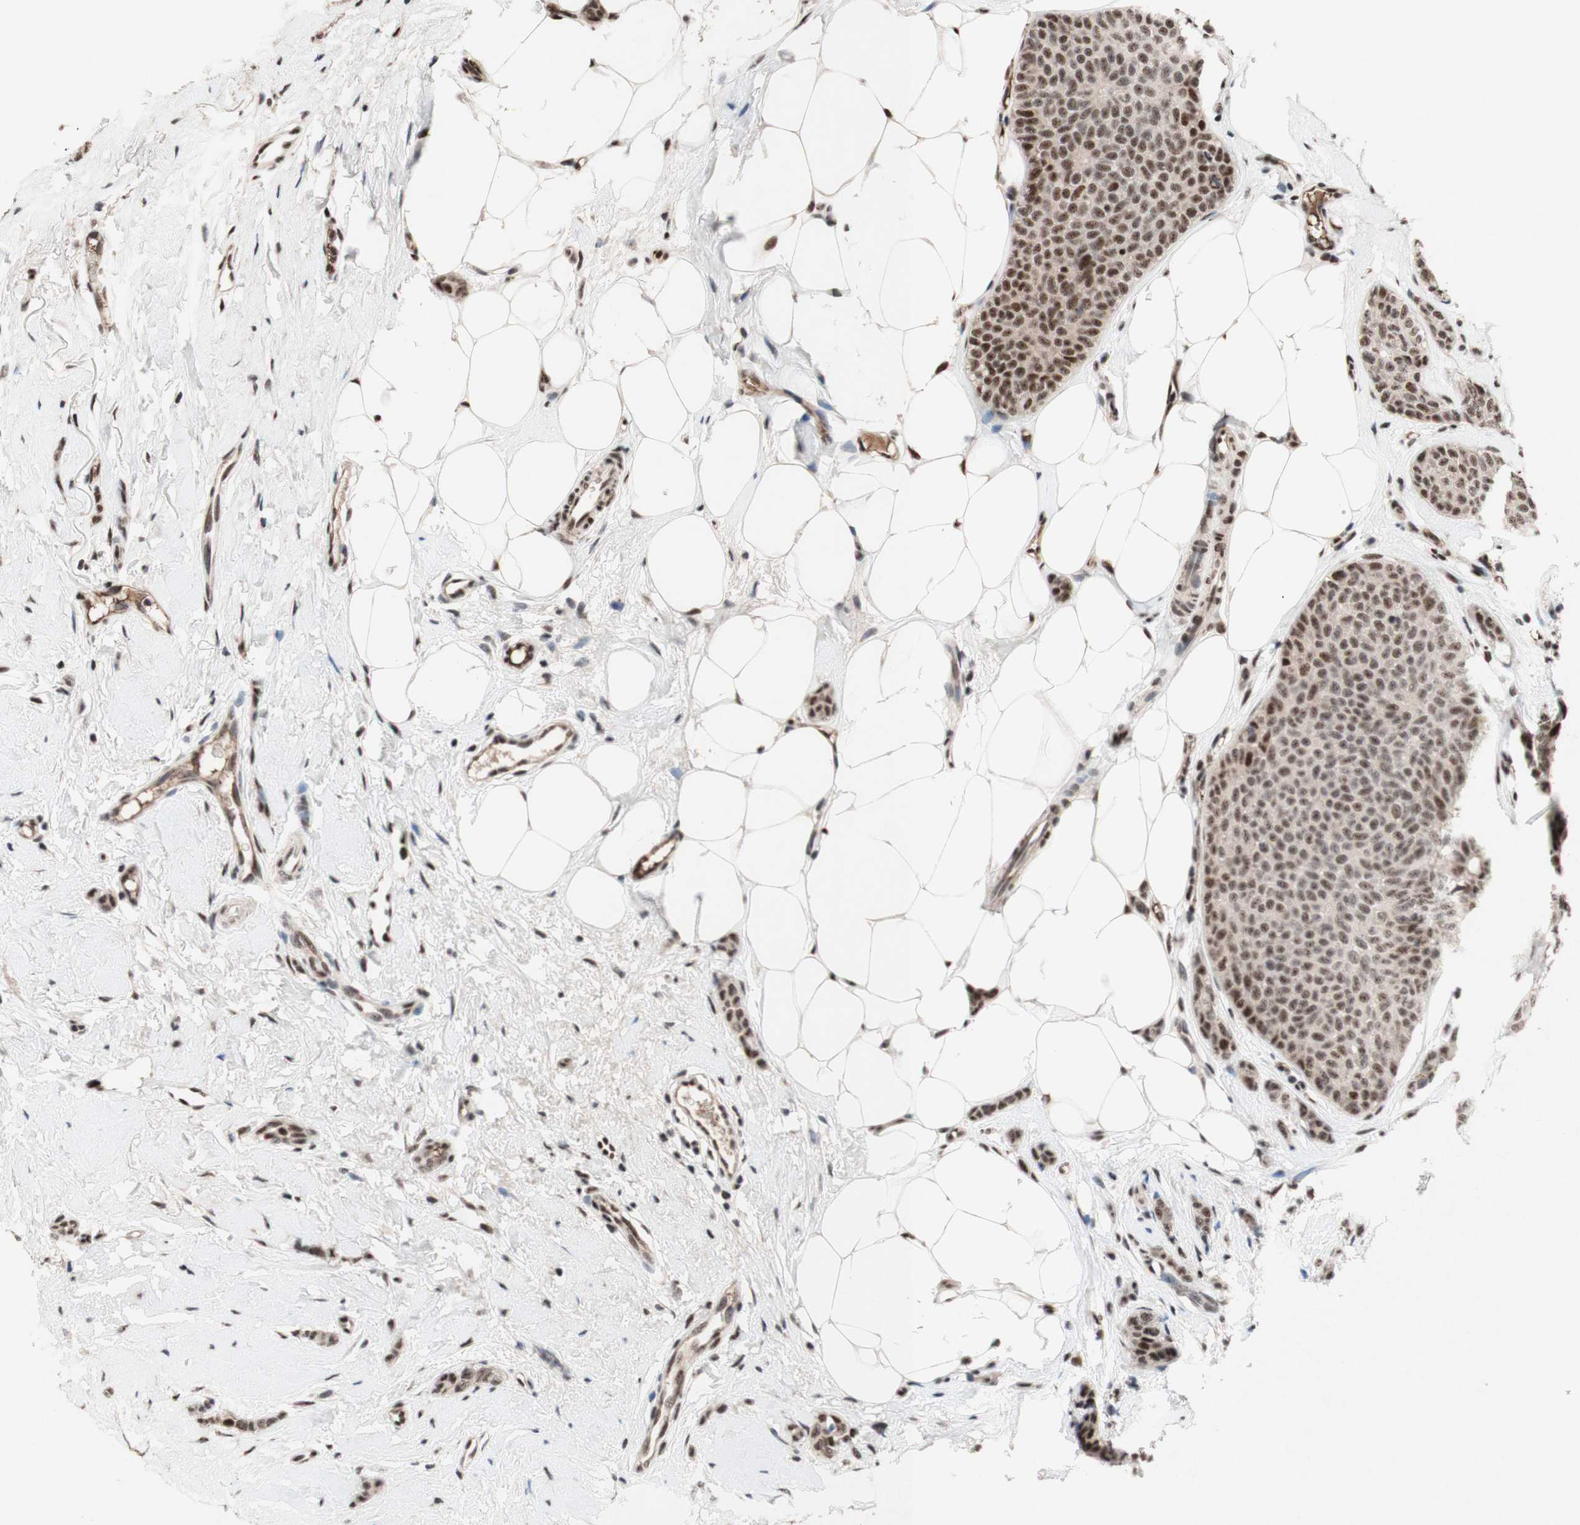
{"staining": {"intensity": "moderate", "quantity": ">75%", "location": "nuclear"}, "tissue": "breast cancer", "cell_type": "Tumor cells", "image_type": "cancer", "snomed": [{"axis": "morphology", "description": "Lobular carcinoma"}, {"axis": "topography", "description": "Skin"}, {"axis": "topography", "description": "Breast"}], "caption": "The image reveals staining of breast cancer, revealing moderate nuclear protein positivity (brown color) within tumor cells.", "gene": "TLE1", "patient": {"sex": "female", "age": 46}}